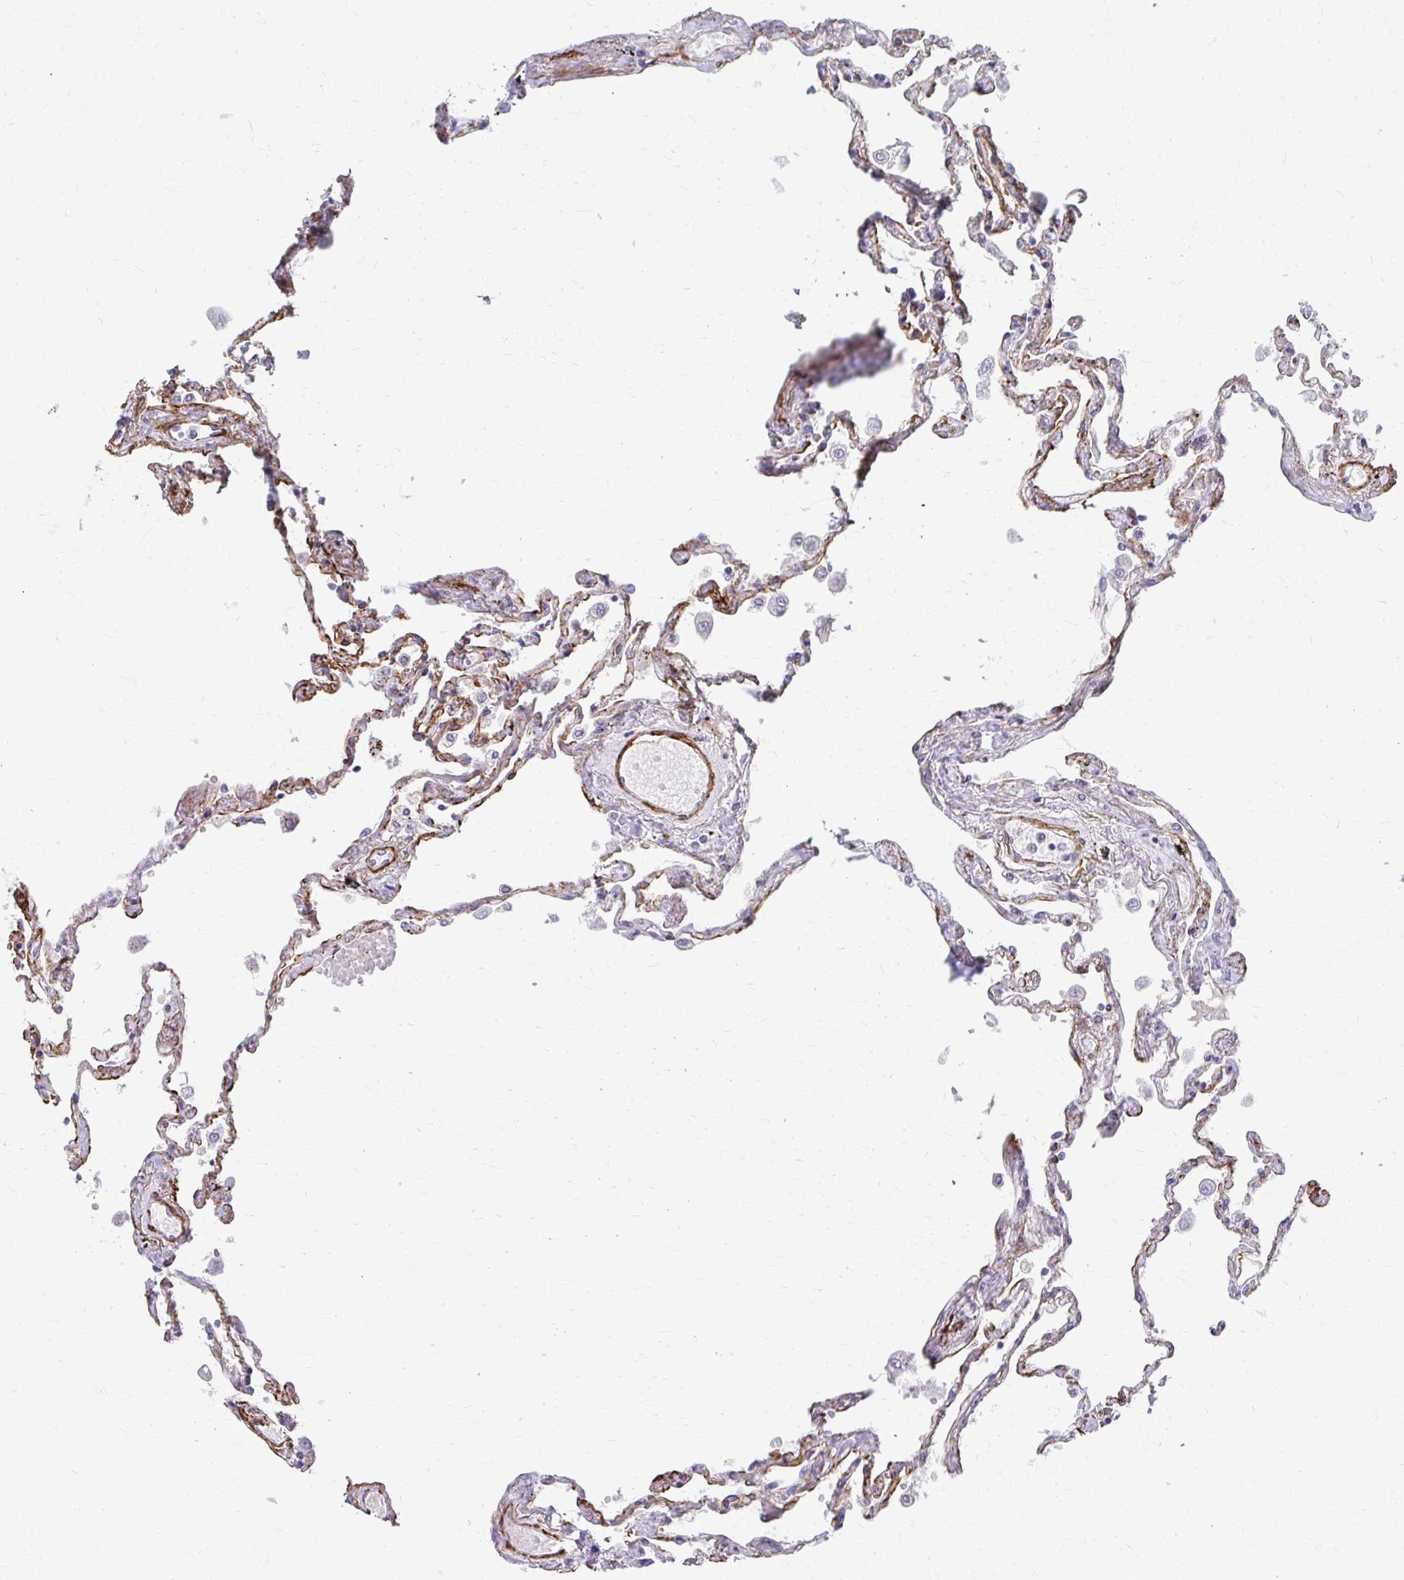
{"staining": {"intensity": "moderate", "quantity": "<25%", "location": "cytoplasmic/membranous"}, "tissue": "lung", "cell_type": "Alveolar cells", "image_type": "normal", "snomed": [{"axis": "morphology", "description": "Normal tissue, NOS"}, {"axis": "morphology", "description": "Adenocarcinoma, NOS"}, {"axis": "topography", "description": "Cartilage tissue"}, {"axis": "topography", "description": "Lung"}], "caption": "This is a histology image of immunohistochemistry (IHC) staining of unremarkable lung, which shows moderate staining in the cytoplasmic/membranous of alveolar cells.", "gene": "ADIPOQ", "patient": {"sex": "female", "age": 67}}